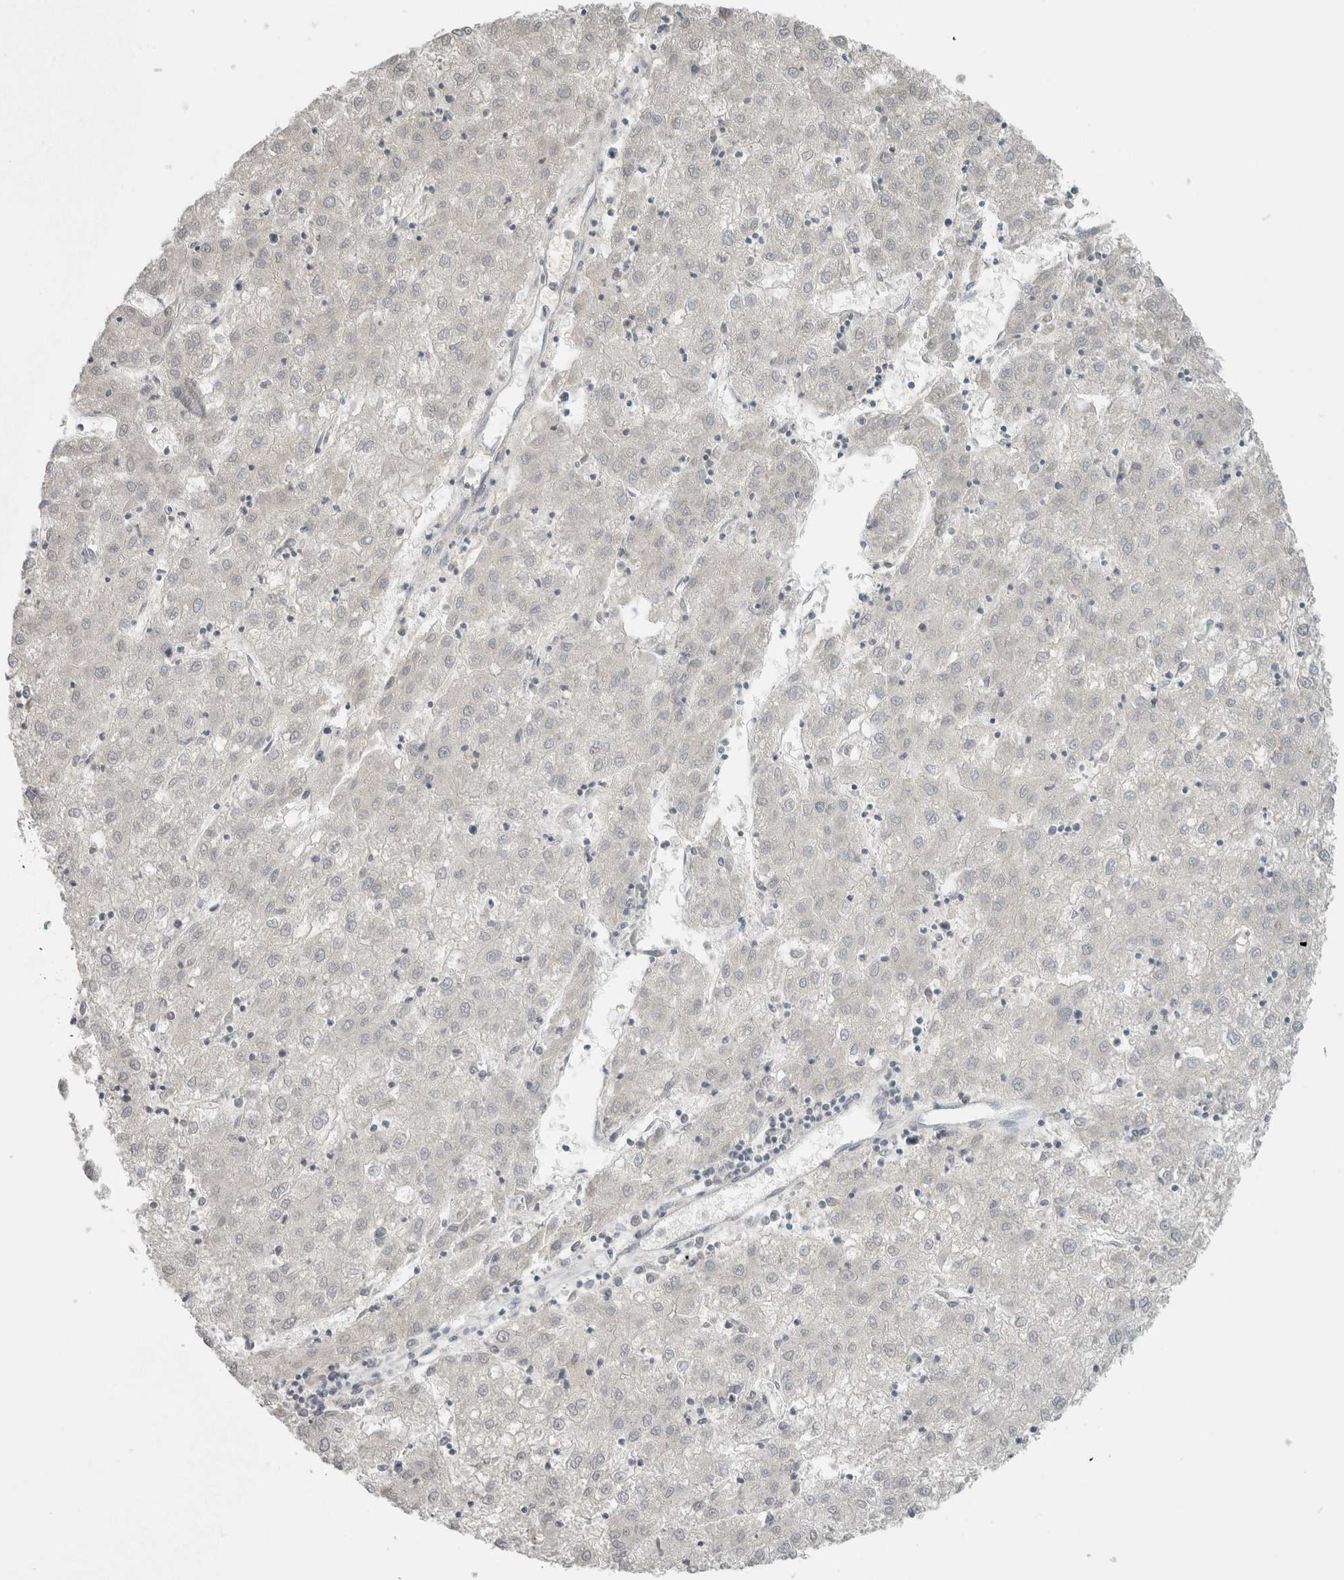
{"staining": {"intensity": "negative", "quantity": "none", "location": "none"}, "tissue": "liver cancer", "cell_type": "Tumor cells", "image_type": "cancer", "snomed": [{"axis": "morphology", "description": "Carcinoma, Hepatocellular, NOS"}, {"axis": "topography", "description": "Liver"}], "caption": "The micrograph displays no staining of tumor cells in liver cancer (hepatocellular carcinoma). (IHC, brightfield microscopy, high magnification).", "gene": "TRIT1", "patient": {"sex": "male", "age": 72}}